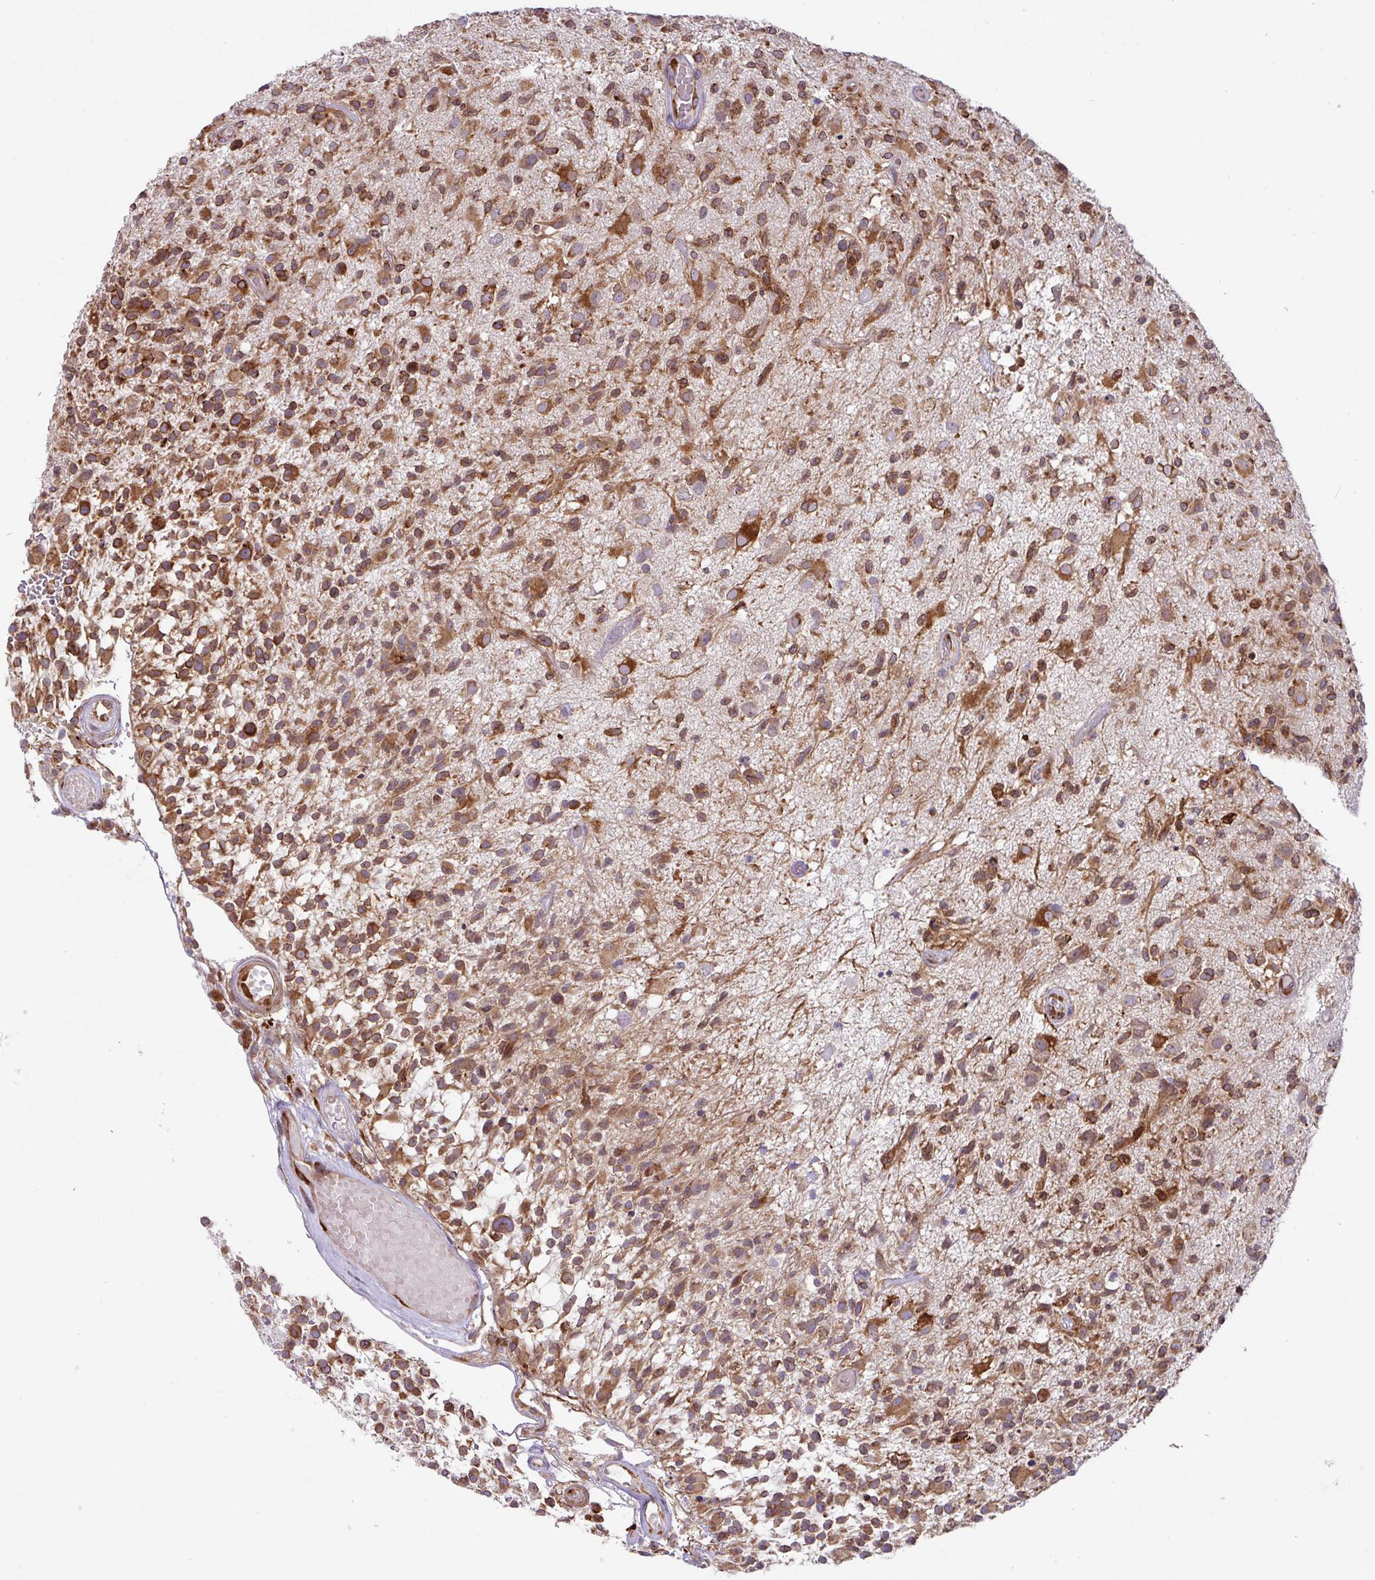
{"staining": {"intensity": "moderate", "quantity": ">75%", "location": "cytoplasmic/membranous"}, "tissue": "glioma", "cell_type": "Tumor cells", "image_type": "cancer", "snomed": [{"axis": "morphology", "description": "Glioma, malignant, High grade"}, {"axis": "morphology", "description": "Glioblastoma, NOS"}, {"axis": "topography", "description": "Brain"}], "caption": "Protein expression analysis of human glioma reveals moderate cytoplasmic/membranous staining in about >75% of tumor cells.", "gene": "SLC39A7", "patient": {"sex": "male", "age": 60}}